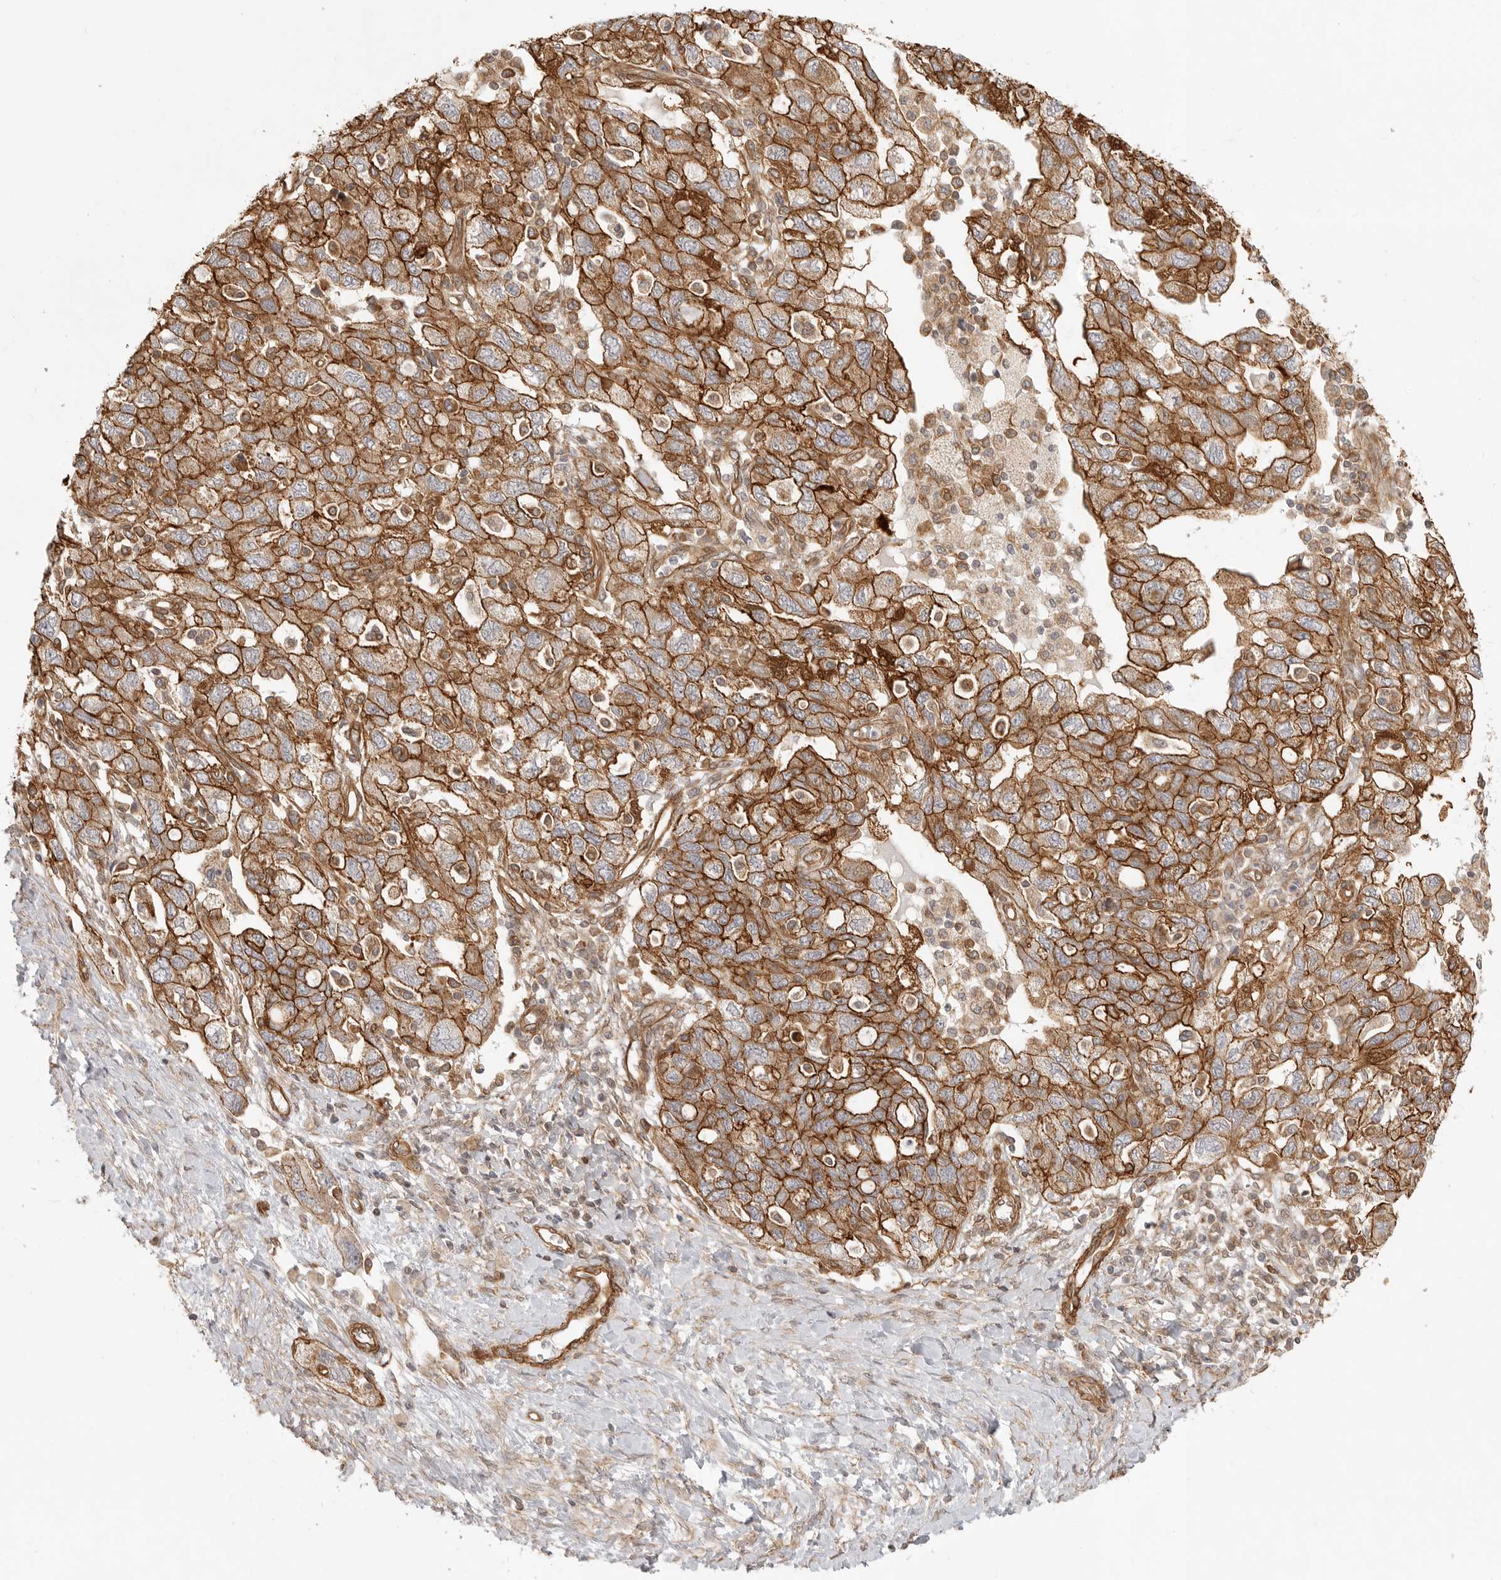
{"staining": {"intensity": "strong", "quantity": ">75%", "location": "cytoplasmic/membranous"}, "tissue": "ovarian cancer", "cell_type": "Tumor cells", "image_type": "cancer", "snomed": [{"axis": "morphology", "description": "Carcinoma, NOS"}, {"axis": "morphology", "description": "Cystadenocarcinoma, serous, NOS"}, {"axis": "topography", "description": "Ovary"}], "caption": "Ovarian cancer was stained to show a protein in brown. There is high levels of strong cytoplasmic/membranous expression in approximately >75% of tumor cells. (Stains: DAB in brown, nuclei in blue, Microscopy: brightfield microscopy at high magnification).", "gene": "ATOH7", "patient": {"sex": "female", "age": 69}}